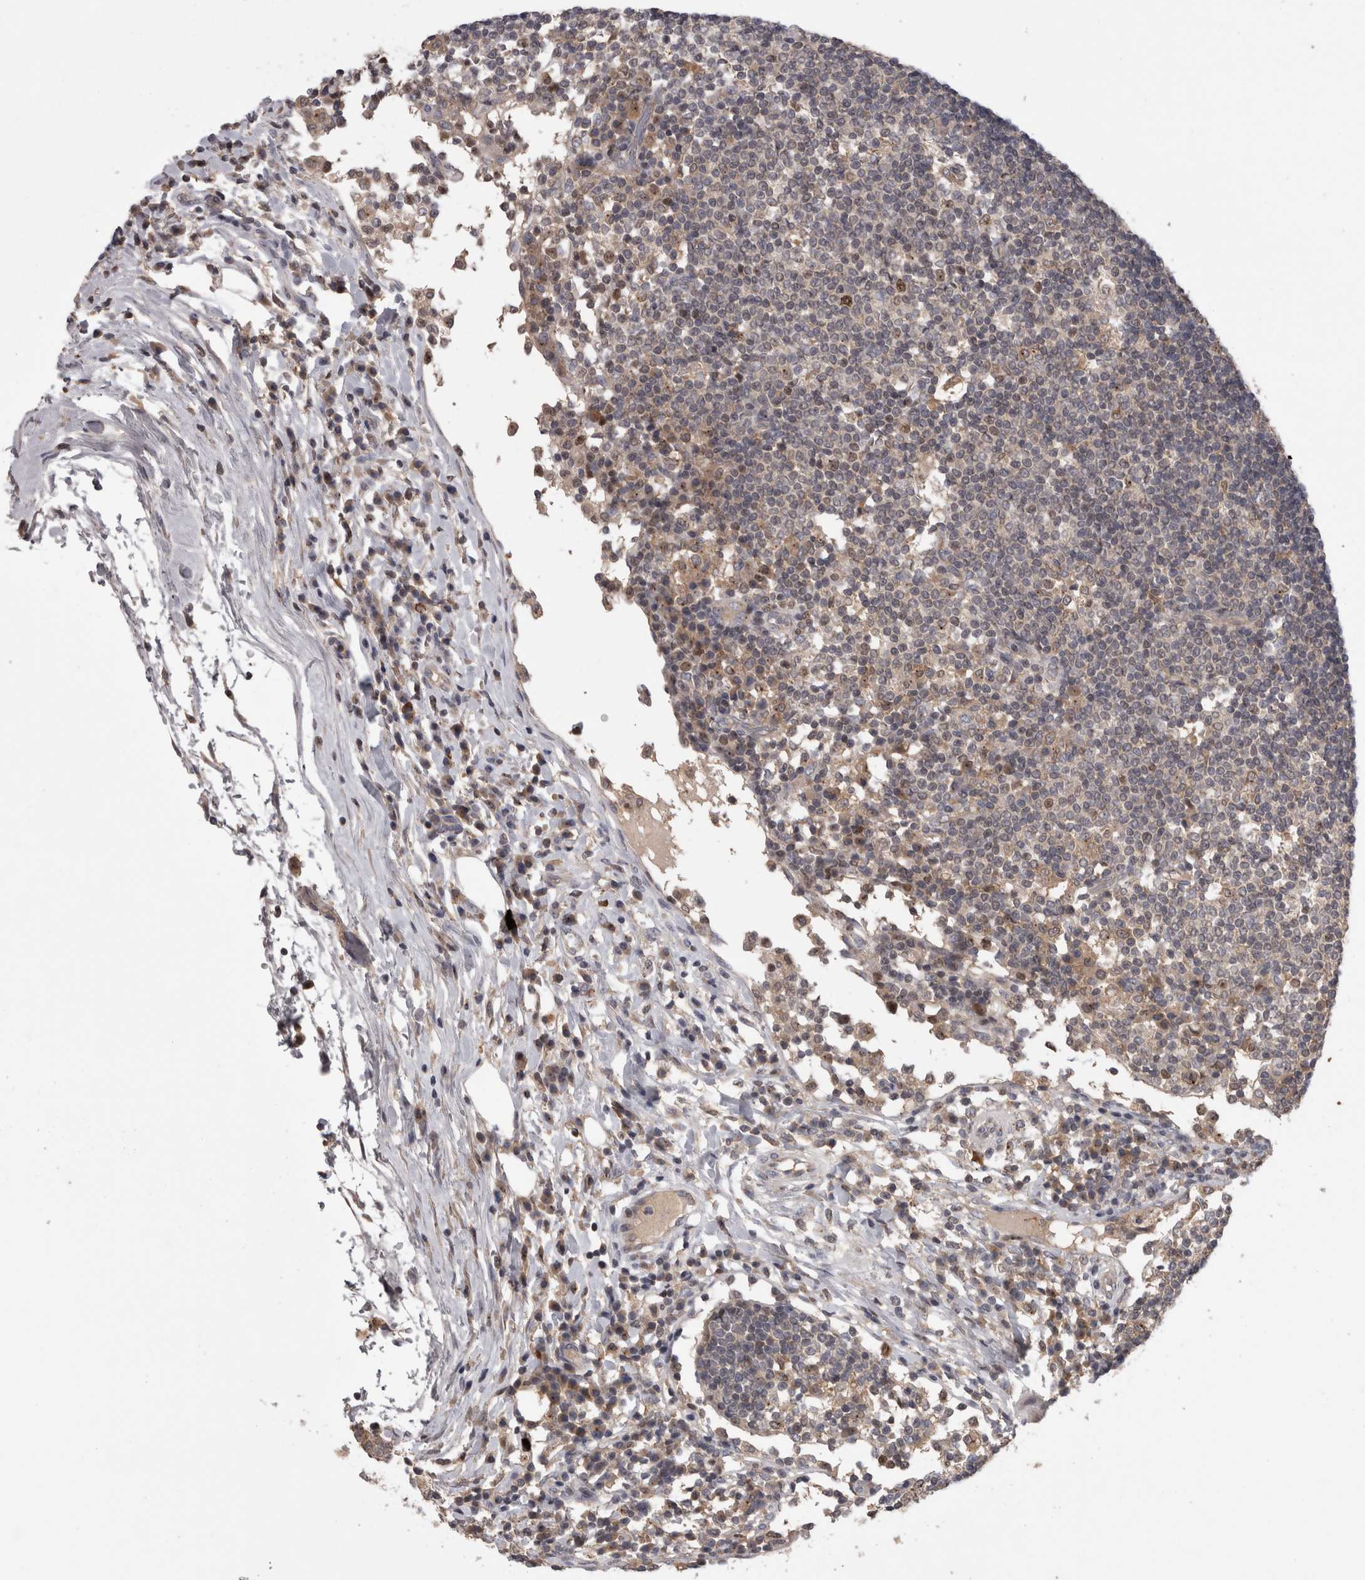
{"staining": {"intensity": "moderate", "quantity": ">75%", "location": "cytoplasmic/membranous,nuclear"}, "tissue": "lymph node", "cell_type": "Germinal center cells", "image_type": "normal", "snomed": [{"axis": "morphology", "description": "Normal tissue, NOS"}, {"axis": "topography", "description": "Lymph node"}], "caption": "Immunohistochemistry (IHC) image of unremarkable lymph node: lymph node stained using immunohistochemistry exhibits medium levels of moderate protein expression localized specifically in the cytoplasmic/membranous,nuclear of germinal center cells, appearing as a cytoplasmic/membranous,nuclear brown color.", "gene": "PCM1", "patient": {"sex": "female", "age": 53}}